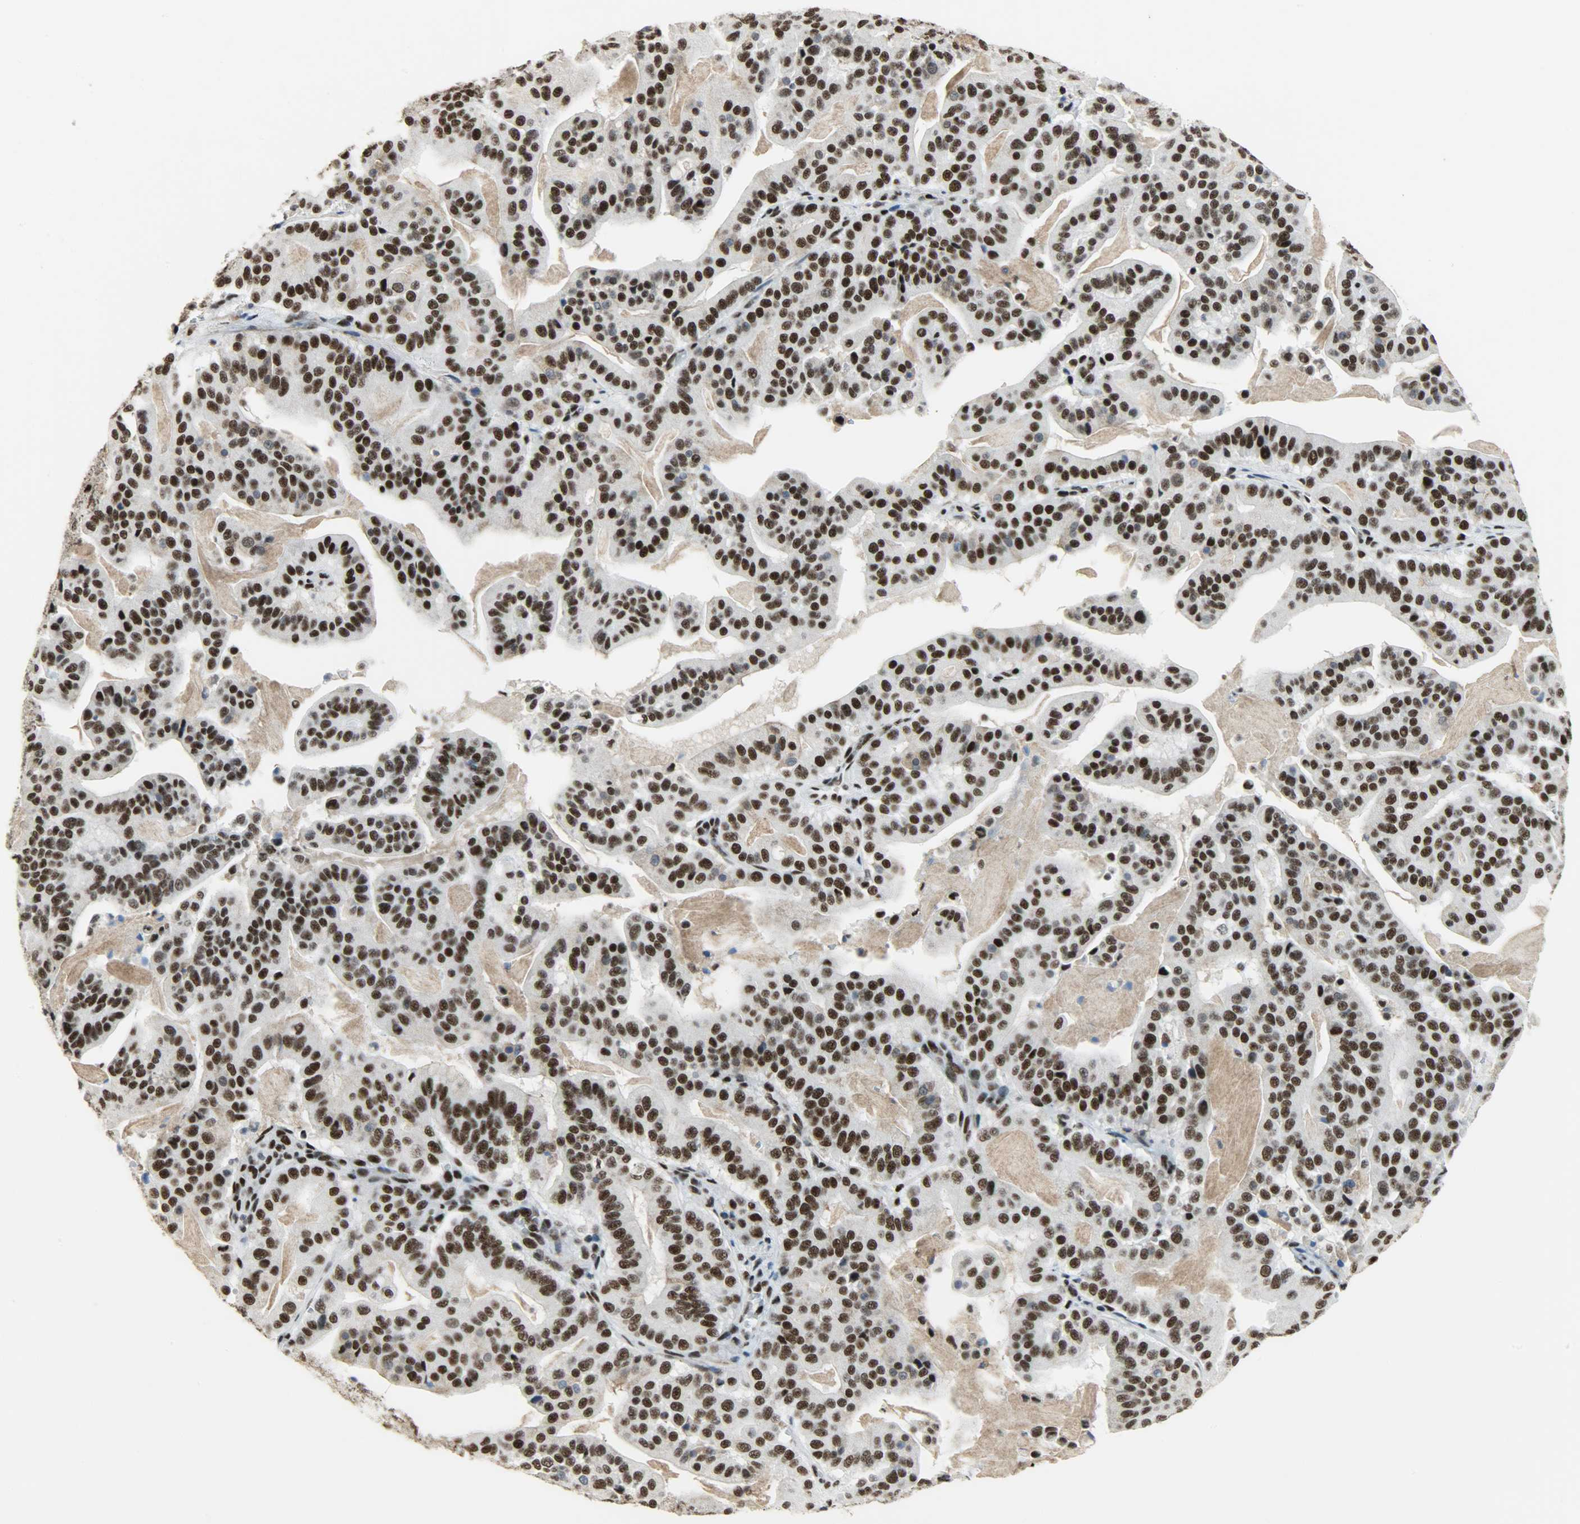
{"staining": {"intensity": "strong", "quantity": ">75%", "location": "nuclear"}, "tissue": "pancreatic cancer", "cell_type": "Tumor cells", "image_type": "cancer", "snomed": [{"axis": "morphology", "description": "Adenocarcinoma, NOS"}, {"axis": "topography", "description": "Pancreas"}], "caption": "Tumor cells reveal high levels of strong nuclear staining in about >75% of cells in human pancreatic adenocarcinoma.", "gene": "SSB", "patient": {"sex": "male", "age": 63}}